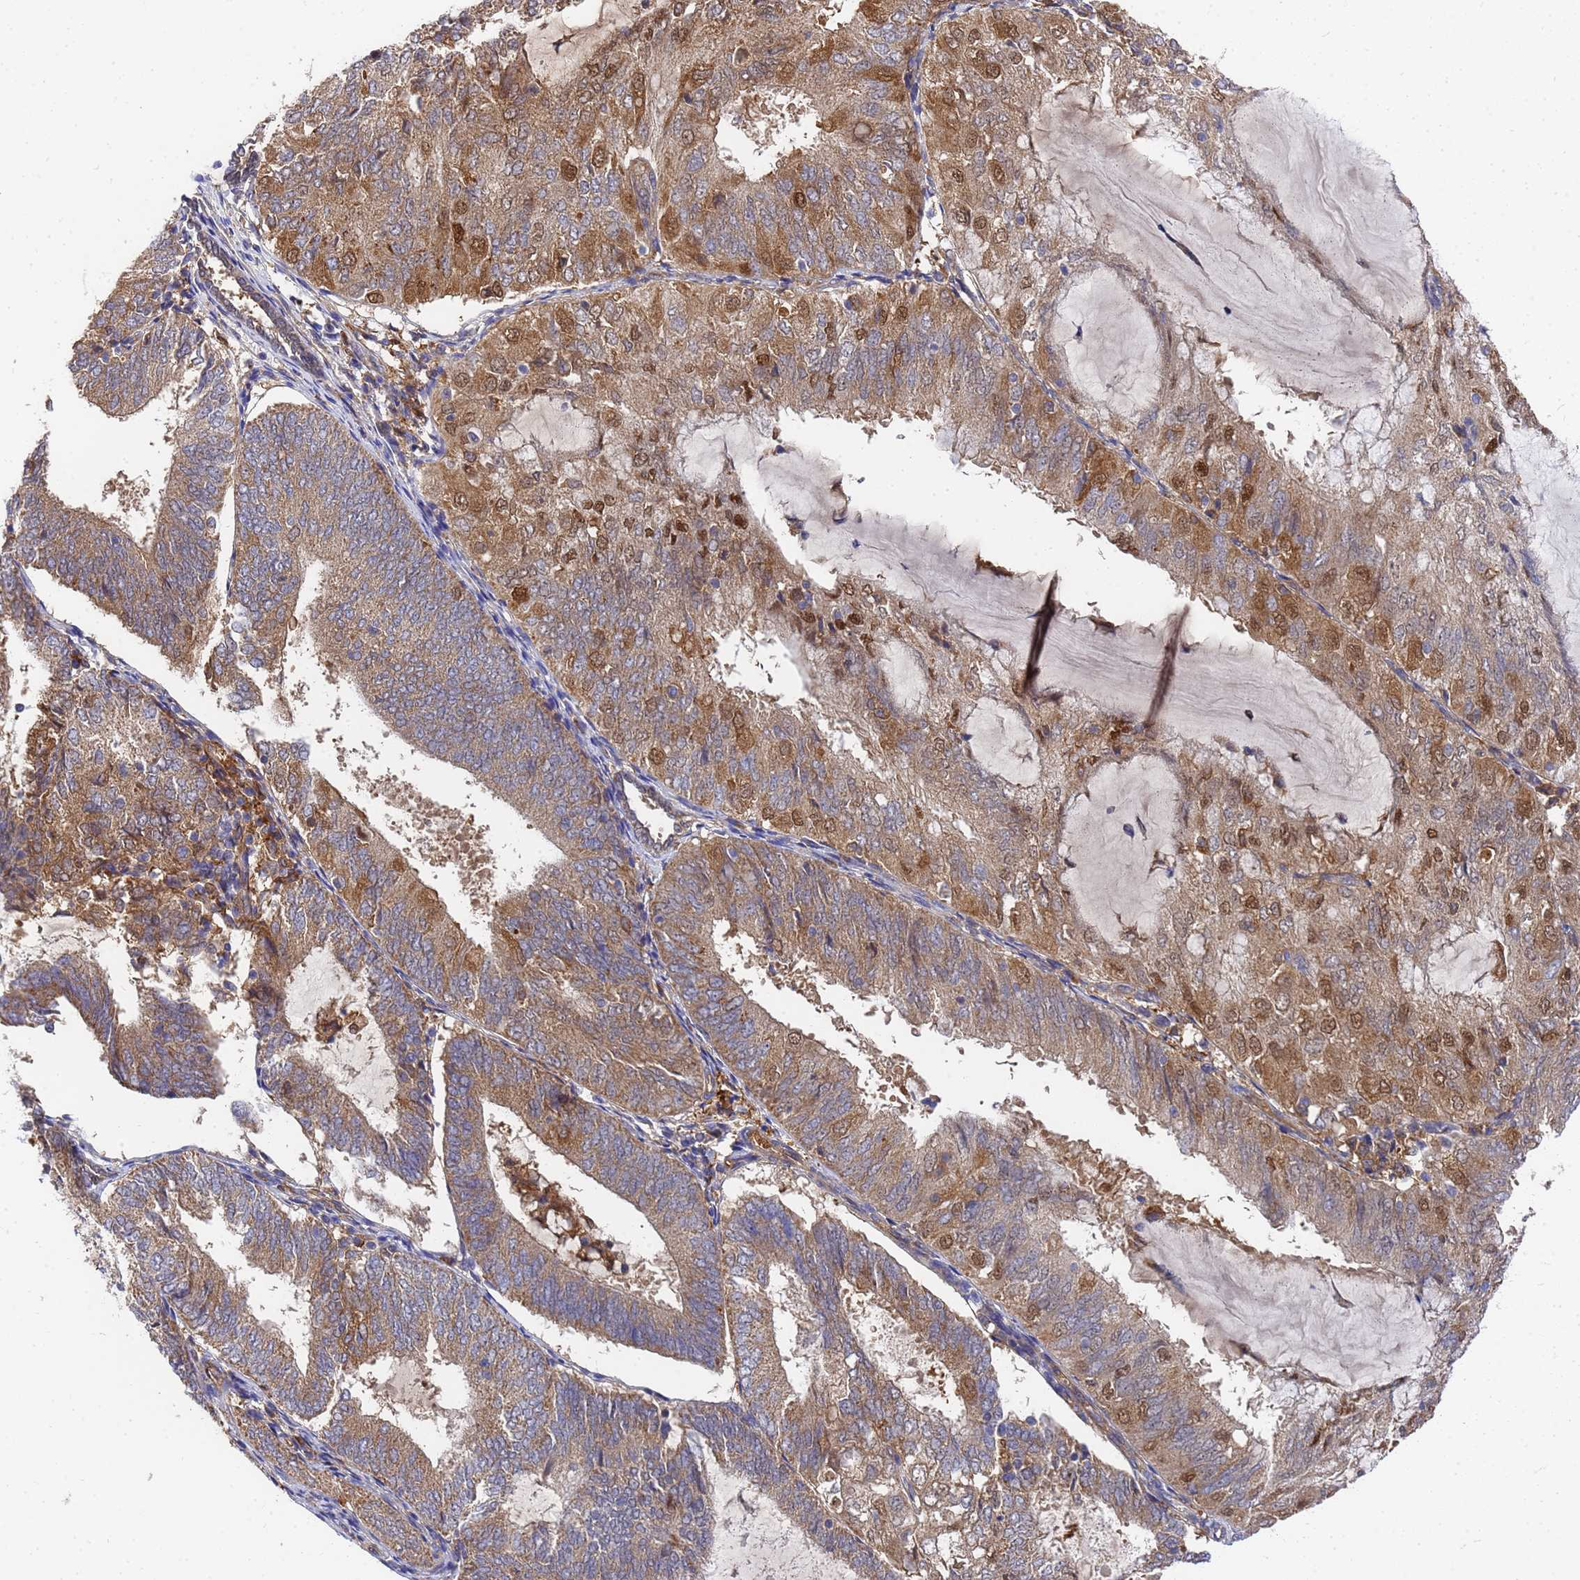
{"staining": {"intensity": "moderate", "quantity": ">75%", "location": "cytoplasmic/membranous,nuclear"}, "tissue": "endometrial cancer", "cell_type": "Tumor cells", "image_type": "cancer", "snomed": [{"axis": "morphology", "description": "Adenocarcinoma, NOS"}, {"axis": "topography", "description": "Endometrium"}], "caption": "Adenocarcinoma (endometrial) tissue exhibits moderate cytoplasmic/membranous and nuclear positivity in approximately >75% of tumor cells (IHC, brightfield microscopy, high magnification).", "gene": "SLC35E2B", "patient": {"sex": "female", "age": 81}}